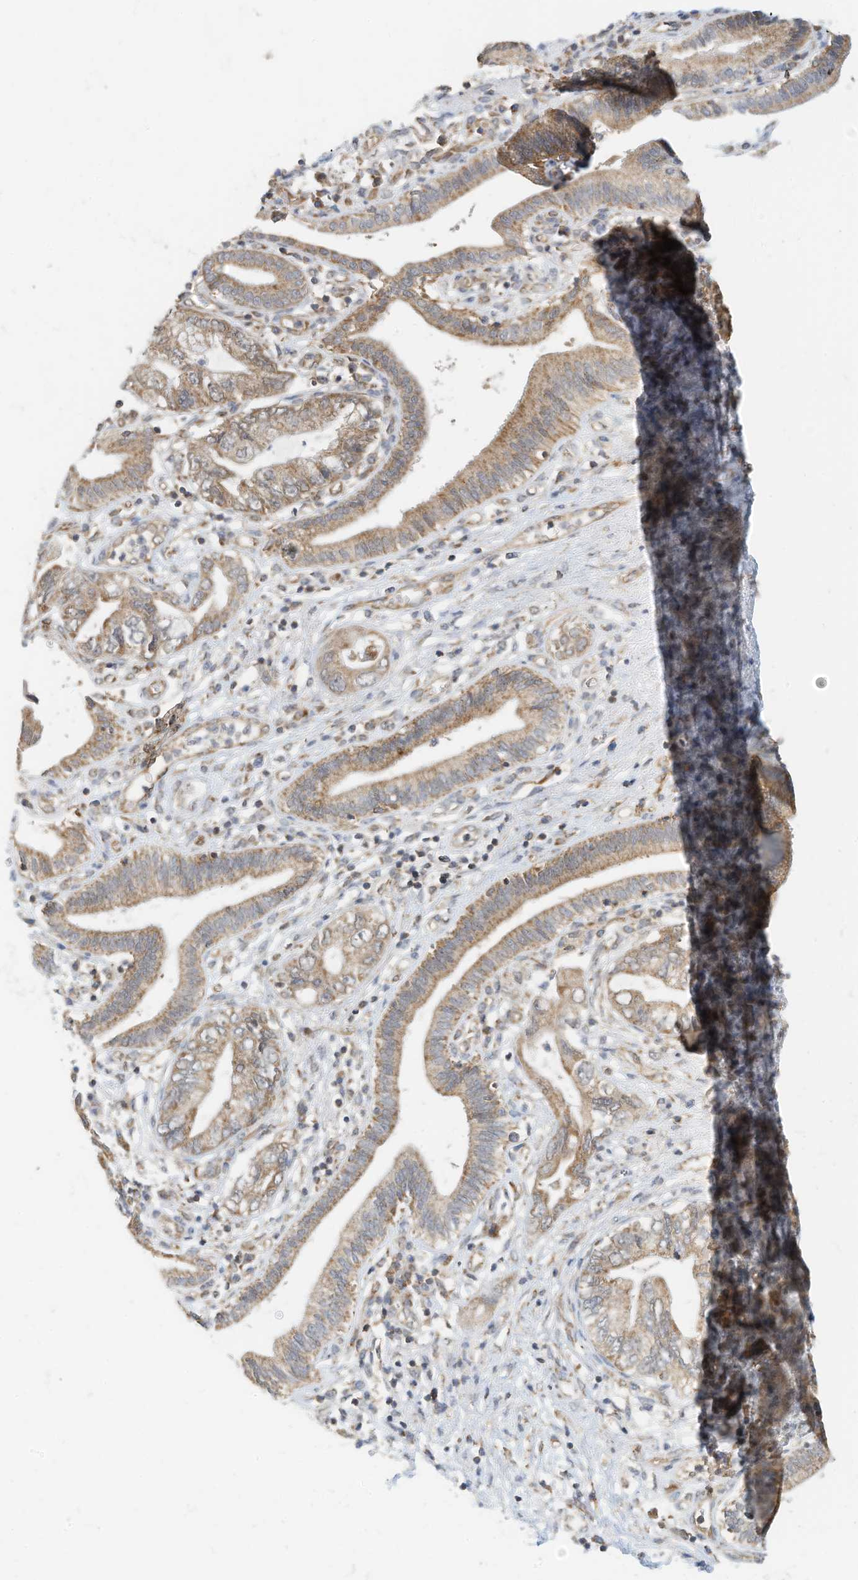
{"staining": {"intensity": "weak", "quantity": ">75%", "location": "cytoplasmic/membranous"}, "tissue": "pancreatic cancer", "cell_type": "Tumor cells", "image_type": "cancer", "snomed": [{"axis": "morphology", "description": "Adenocarcinoma, NOS"}, {"axis": "topography", "description": "Pancreas"}], "caption": "This is a micrograph of IHC staining of pancreatic adenocarcinoma, which shows weak staining in the cytoplasmic/membranous of tumor cells.", "gene": "METTL6", "patient": {"sex": "female", "age": 73}}